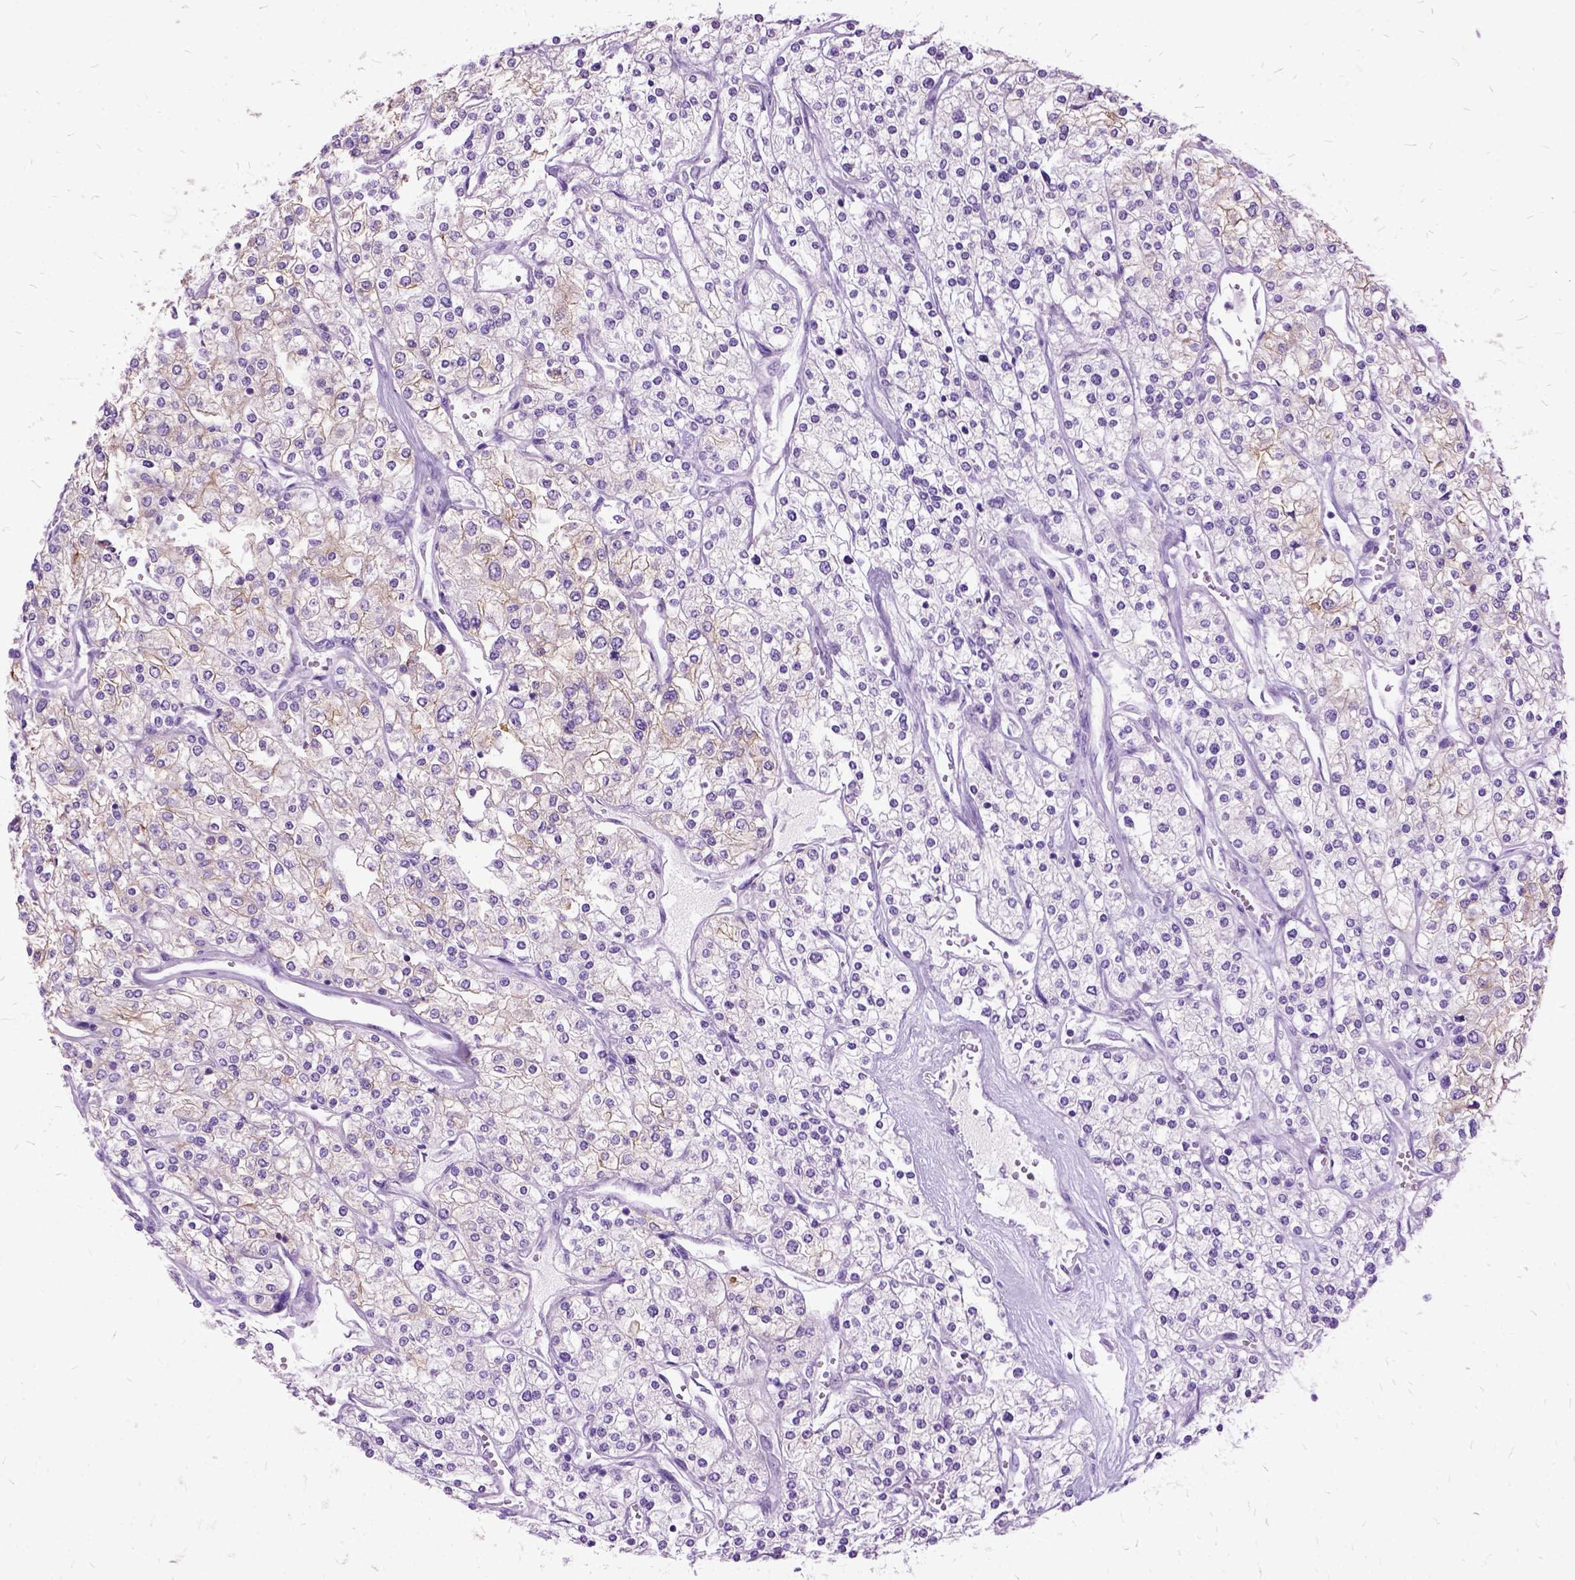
{"staining": {"intensity": "negative", "quantity": "none", "location": "none"}, "tissue": "renal cancer", "cell_type": "Tumor cells", "image_type": "cancer", "snomed": [{"axis": "morphology", "description": "Adenocarcinoma, NOS"}, {"axis": "topography", "description": "Kidney"}], "caption": "Immunohistochemistry (IHC) image of human renal cancer stained for a protein (brown), which demonstrates no staining in tumor cells.", "gene": "MME", "patient": {"sex": "male", "age": 80}}